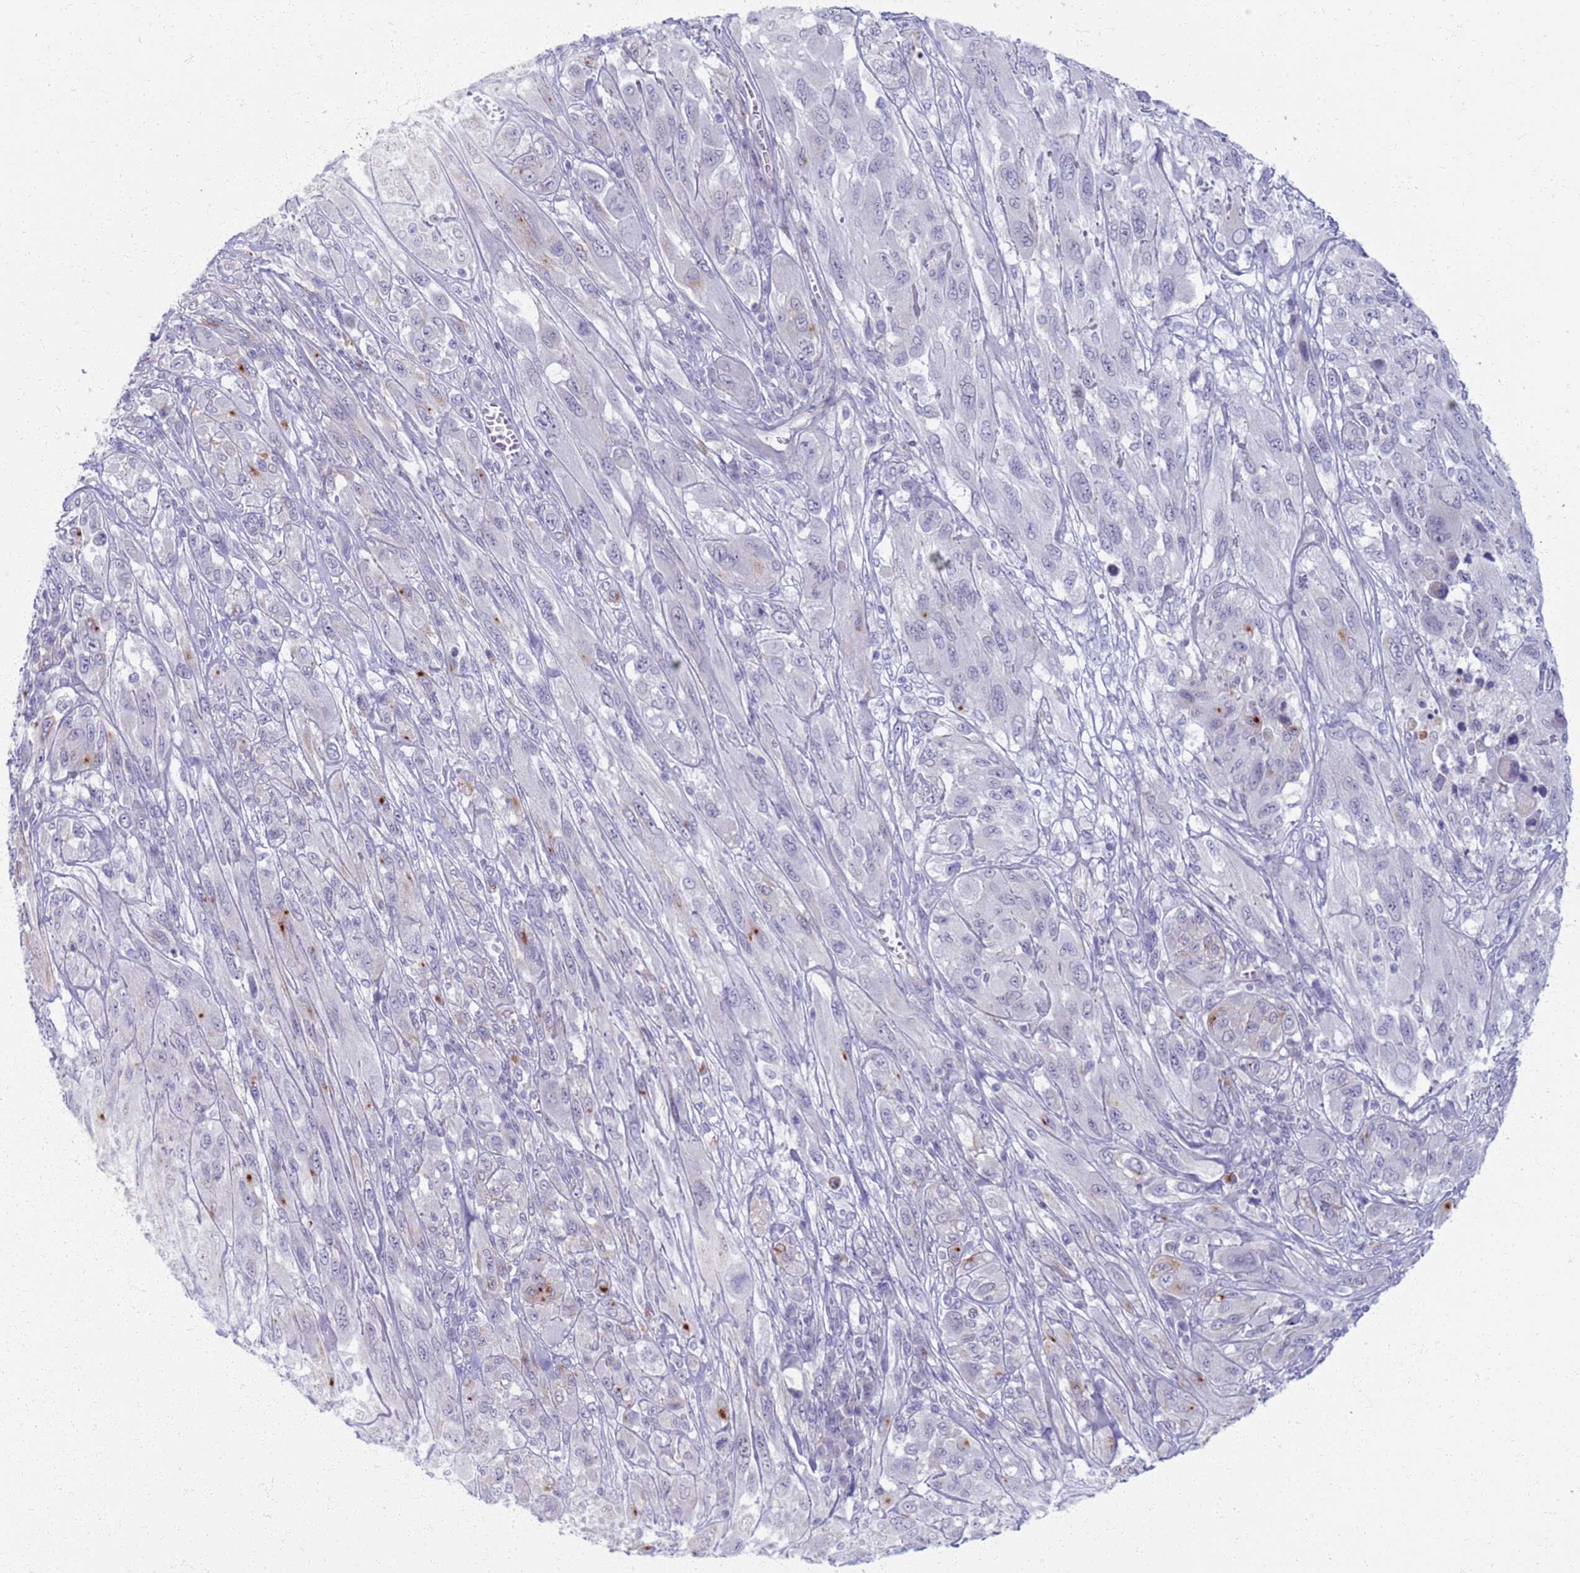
{"staining": {"intensity": "negative", "quantity": "none", "location": "none"}, "tissue": "melanoma", "cell_type": "Tumor cells", "image_type": "cancer", "snomed": [{"axis": "morphology", "description": "Malignant melanoma, NOS"}, {"axis": "topography", "description": "Skin"}], "caption": "Immunohistochemical staining of human malignant melanoma displays no significant positivity in tumor cells.", "gene": "CLCA2", "patient": {"sex": "female", "age": 91}}